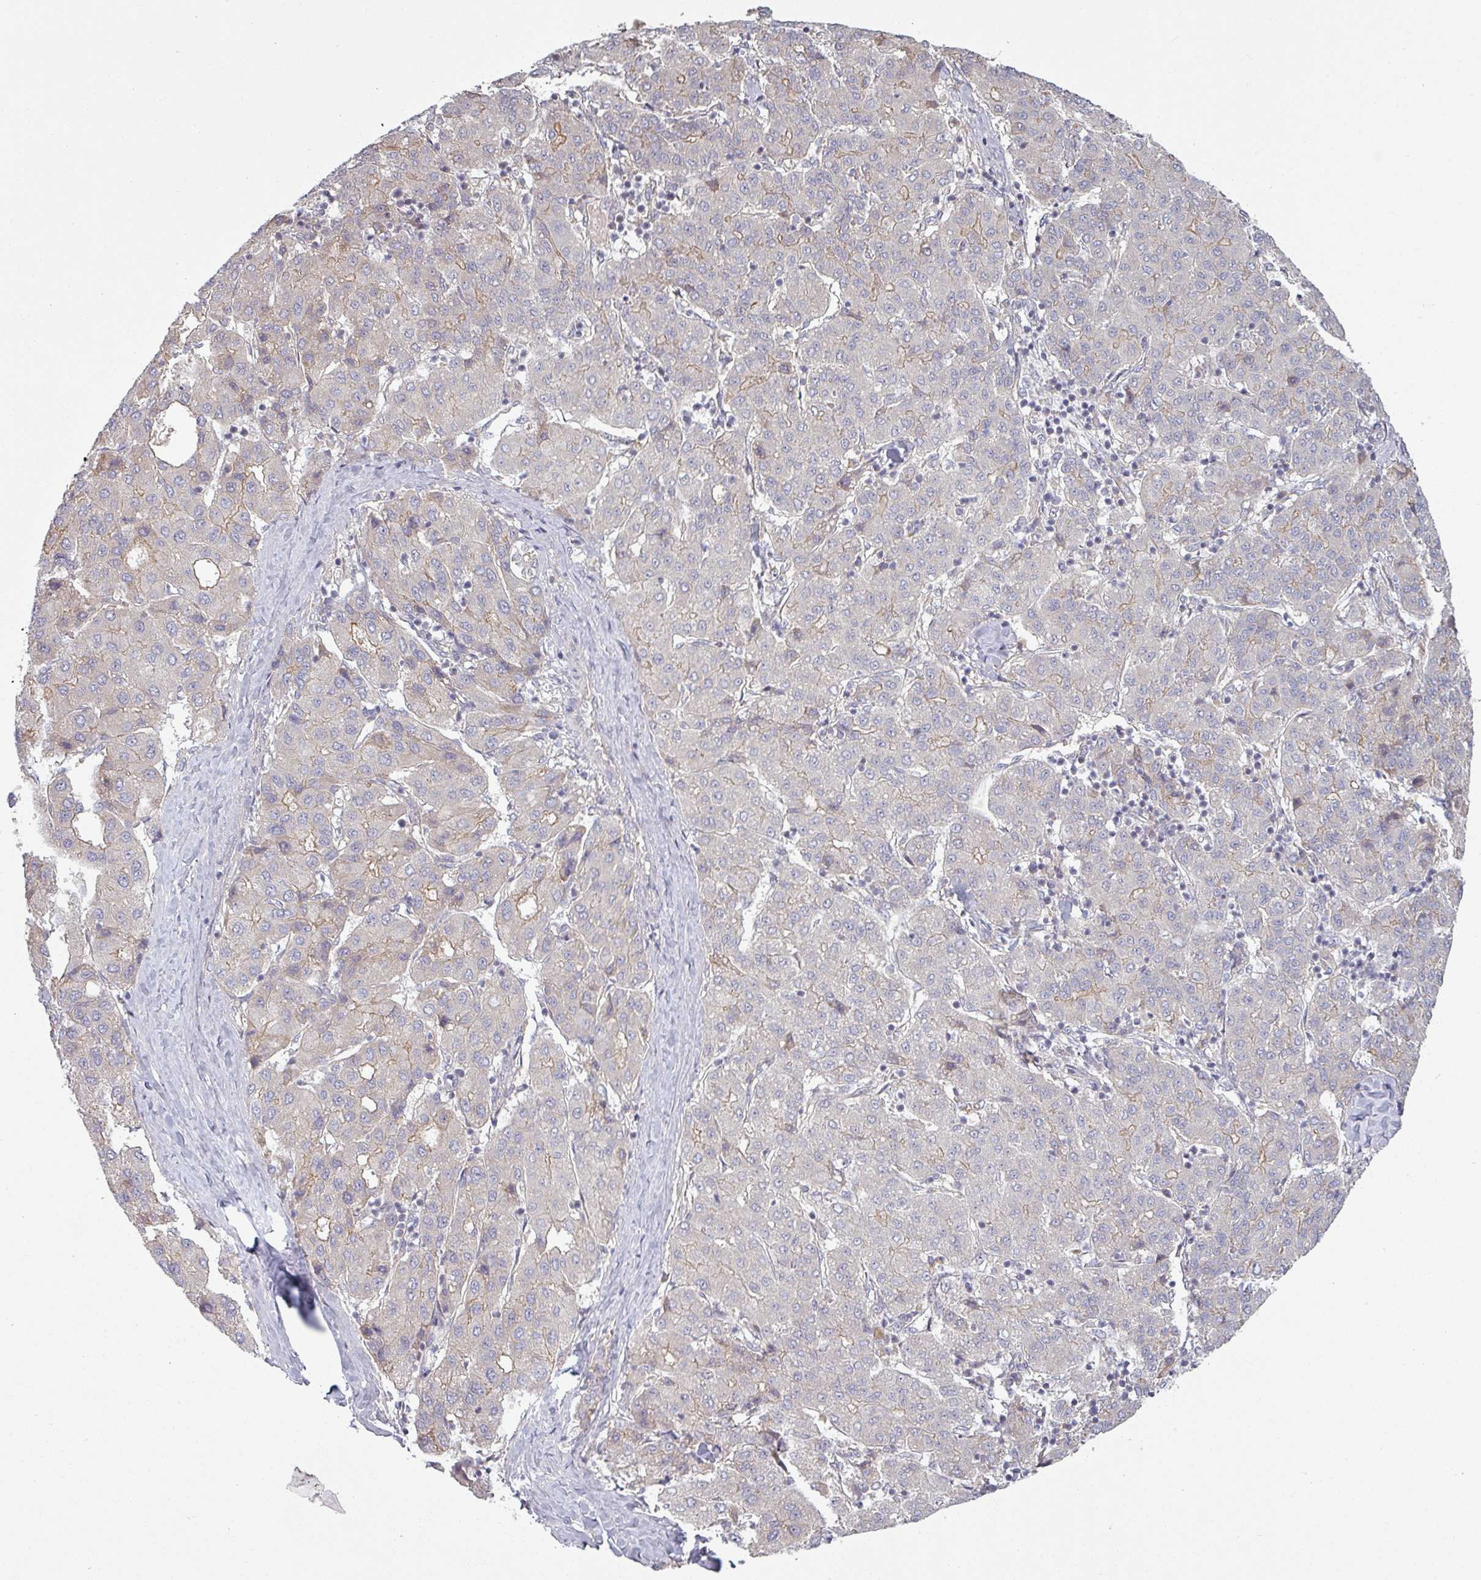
{"staining": {"intensity": "weak", "quantity": "<25%", "location": "cytoplasmic/membranous"}, "tissue": "liver cancer", "cell_type": "Tumor cells", "image_type": "cancer", "snomed": [{"axis": "morphology", "description": "Carcinoma, Hepatocellular, NOS"}, {"axis": "topography", "description": "Liver"}], "caption": "Immunohistochemistry (IHC) photomicrograph of human liver cancer stained for a protein (brown), which displays no expression in tumor cells. The staining was performed using DAB (3,3'-diaminobenzidine) to visualize the protein expression in brown, while the nuclei were stained in blue with hematoxylin (Magnification: 20x).", "gene": "PLEKHJ1", "patient": {"sex": "male", "age": 65}}